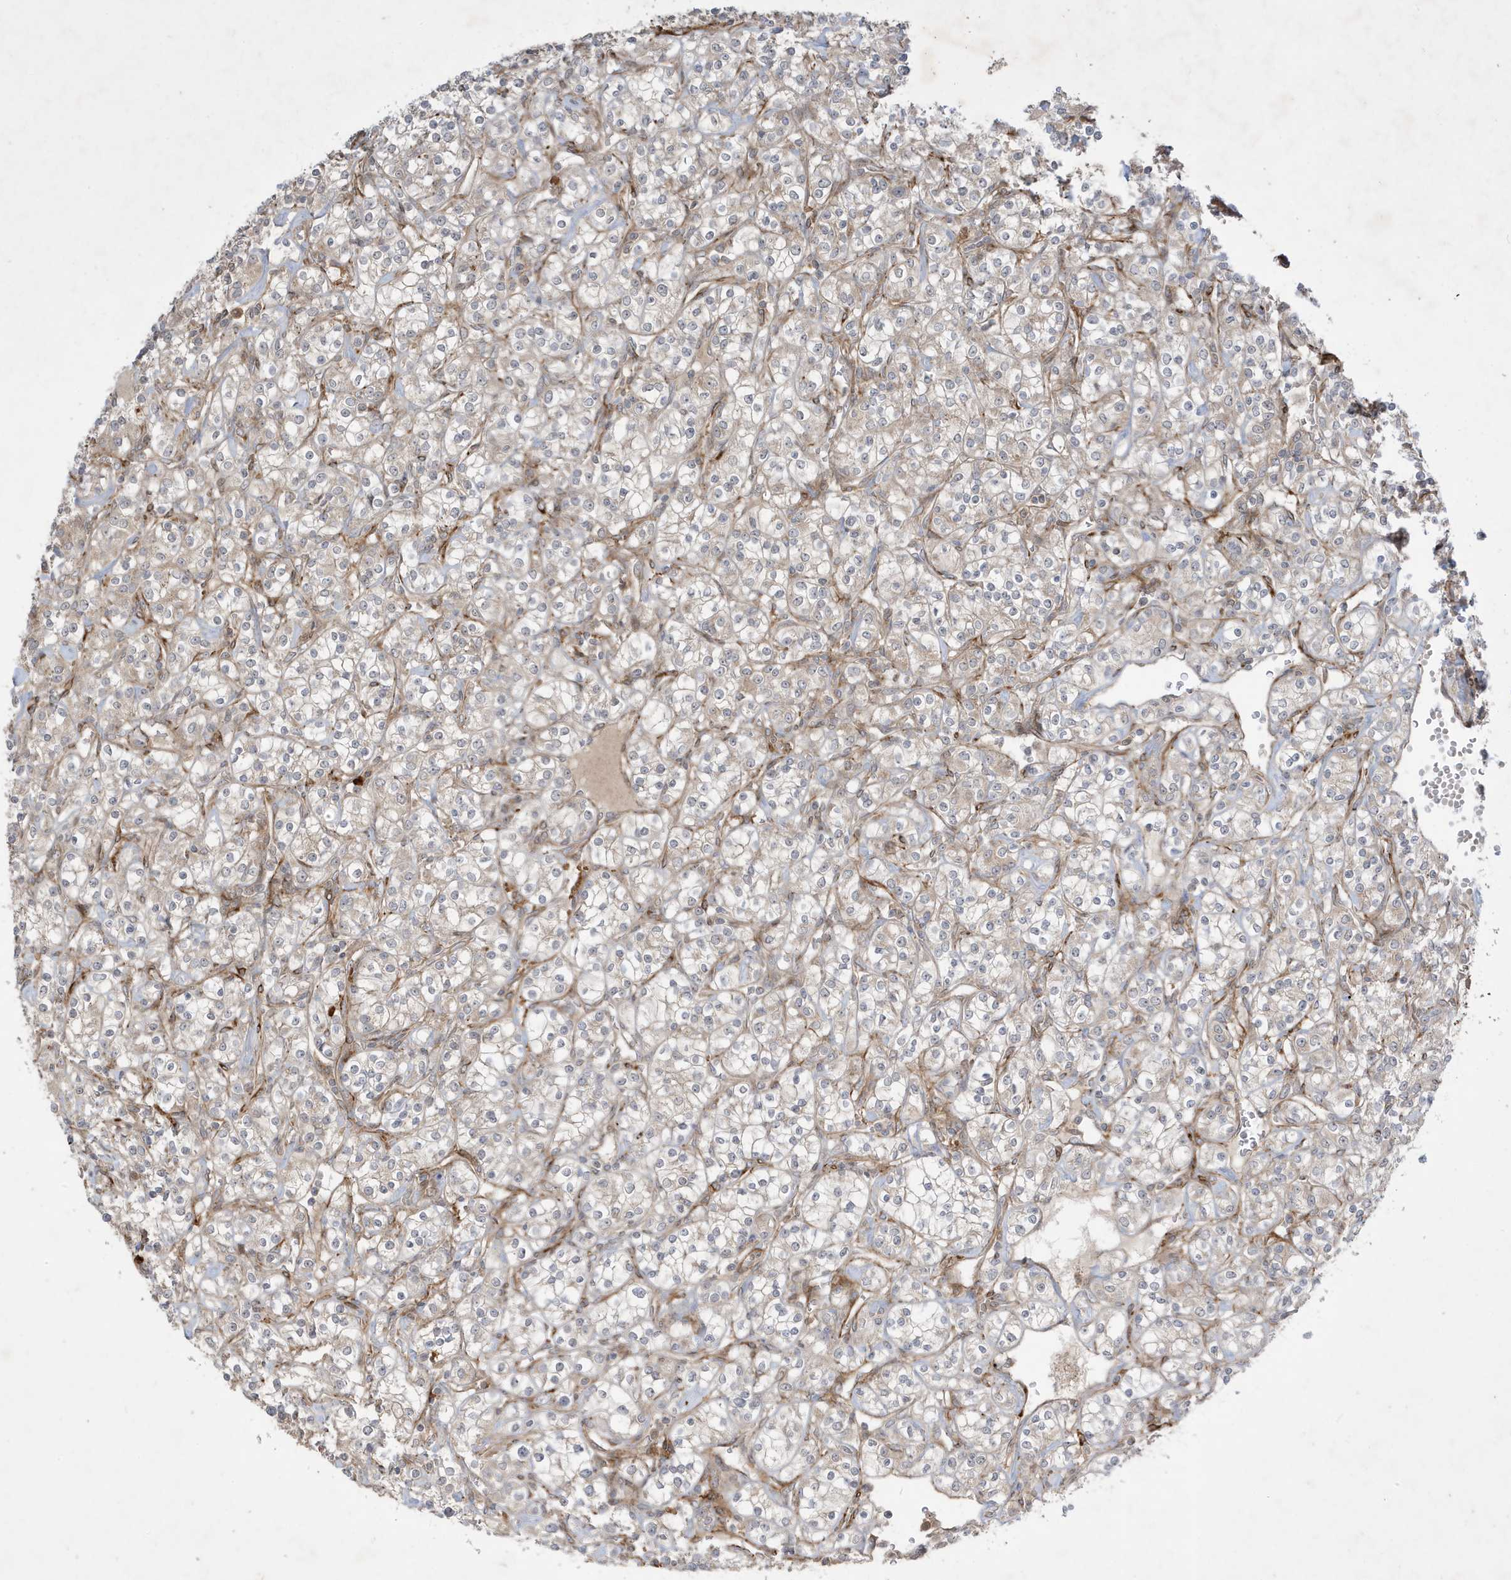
{"staining": {"intensity": "weak", "quantity": "<25%", "location": "cytoplasmic/membranous"}, "tissue": "renal cancer", "cell_type": "Tumor cells", "image_type": "cancer", "snomed": [{"axis": "morphology", "description": "Adenocarcinoma, NOS"}, {"axis": "topography", "description": "Kidney"}], "caption": "DAB immunohistochemical staining of human adenocarcinoma (renal) displays no significant expression in tumor cells. (DAB IHC, high magnification).", "gene": "IFT57", "patient": {"sex": "male", "age": 77}}